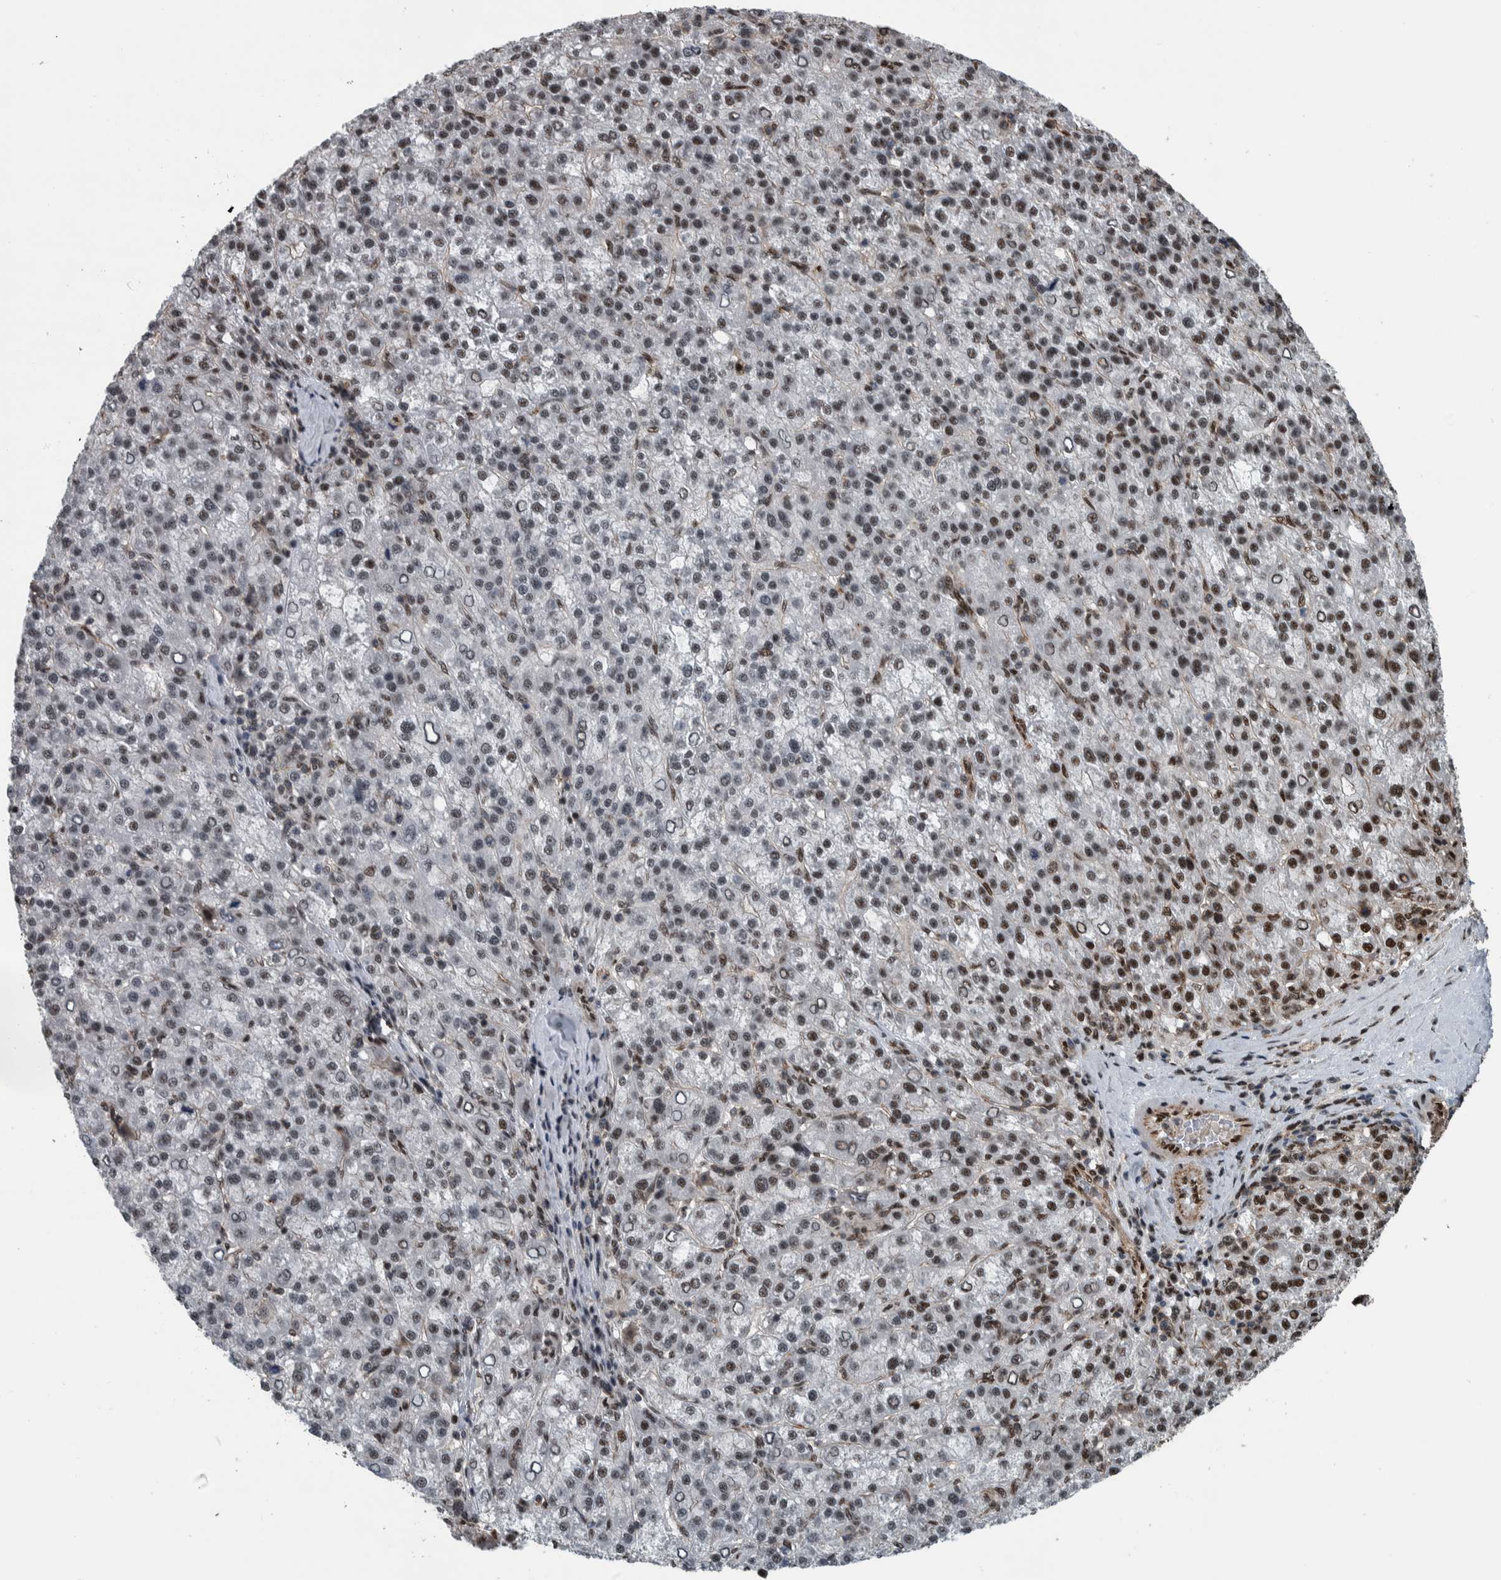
{"staining": {"intensity": "moderate", "quantity": "<25%", "location": "nuclear"}, "tissue": "liver cancer", "cell_type": "Tumor cells", "image_type": "cancer", "snomed": [{"axis": "morphology", "description": "Carcinoma, Hepatocellular, NOS"}, {"axis": "topography", "description": "Liver"}], "caption": "DAB (3,3'-diaminobenzidine) immunohistochemical staining of liver cancer displays moderate nuclear protein expression in approximately <25% of tumor cells. (IHC, brightfield microscopy, high magnification).", "gene": "FAM135B", "patient": {"sex": "female", "age": 58}}